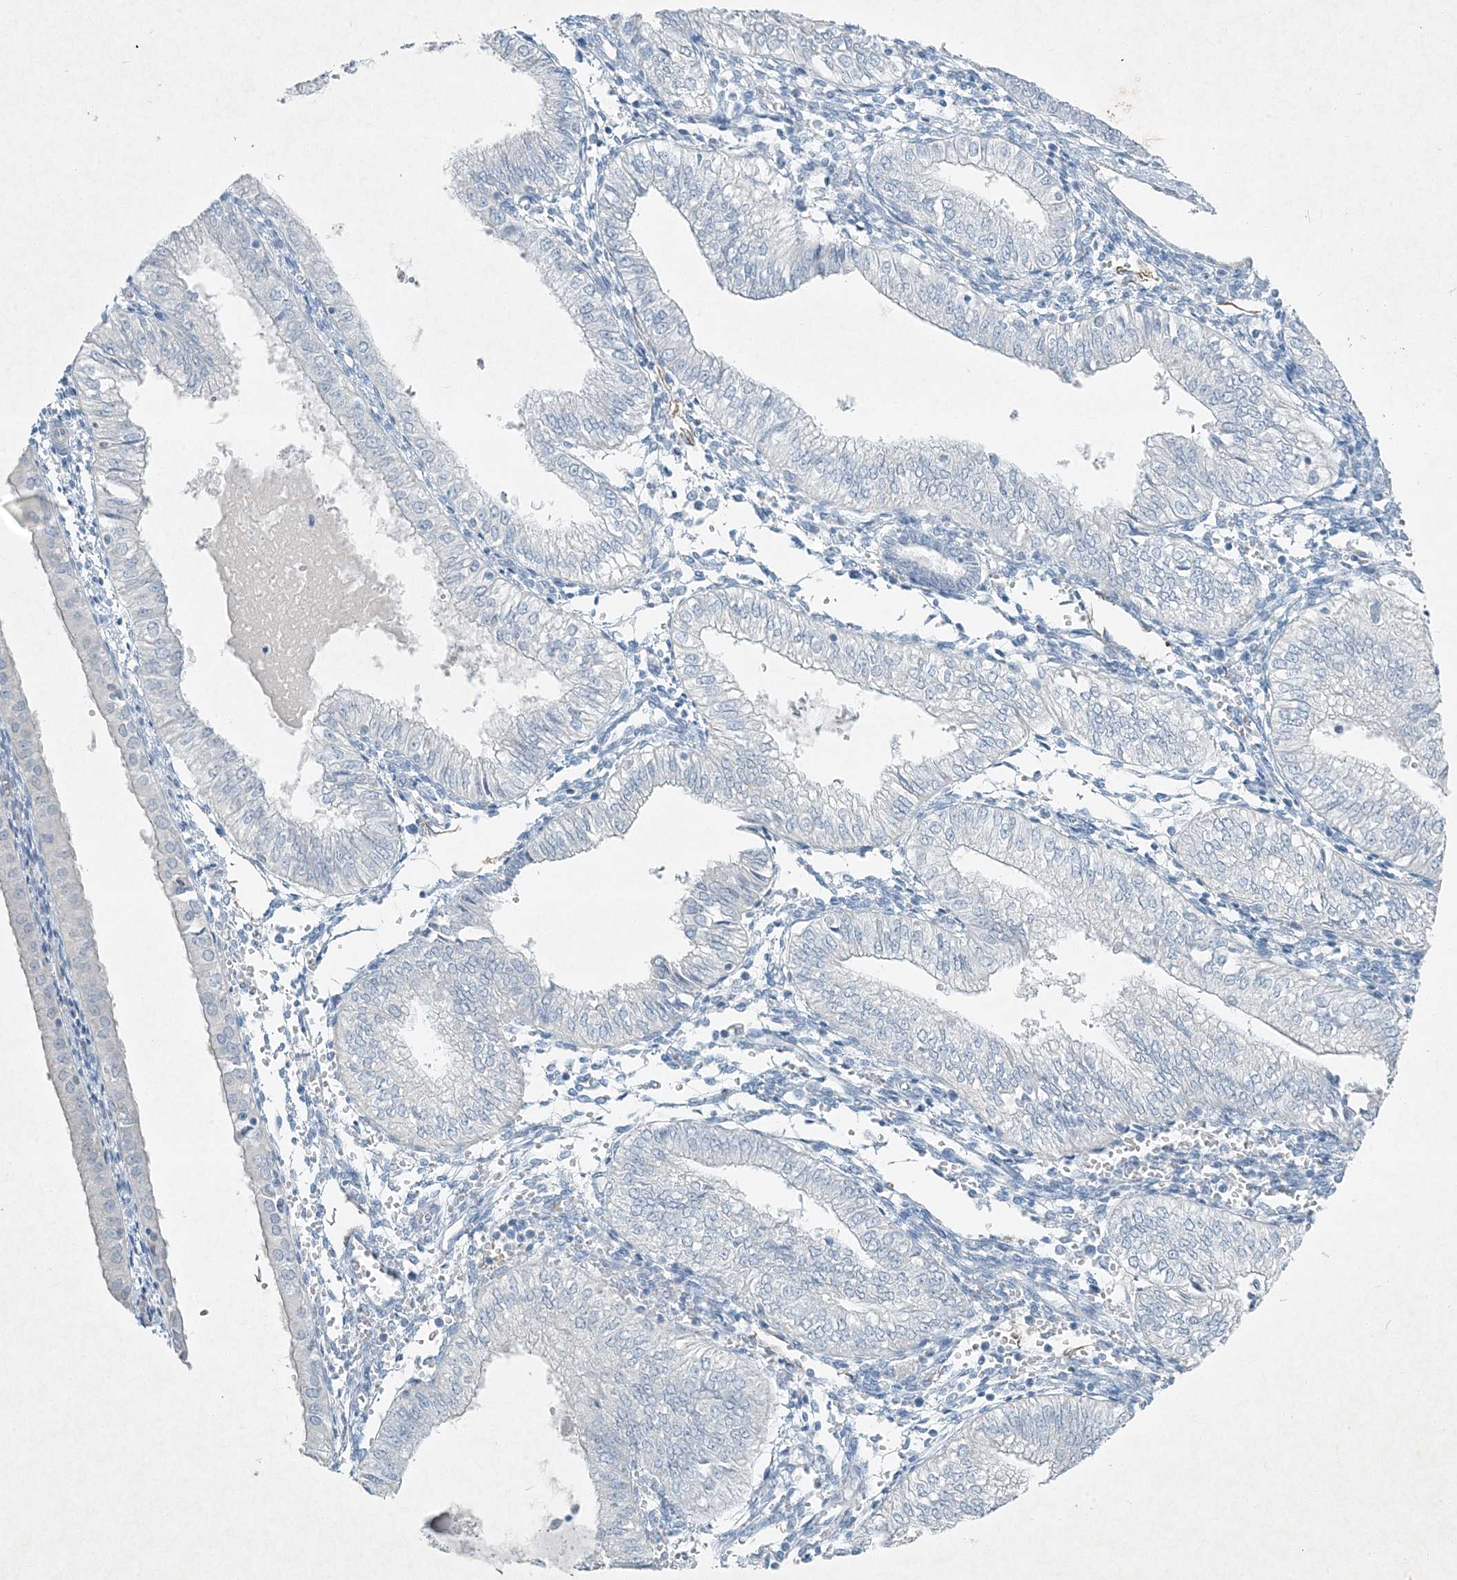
{"staining": {"intensity": "negative", "quantity": "none", "location": "none"}, "tissue": "endometrial cancer", "cell_type": "Tumor cells", "image_type": "cancer", "snomed": [{"axis": "morphology", "description": "Adenocarcinoma, NOS"}, {"axis": "topography", "description": "Endometrium"}], "caption": "A histopathology image of adenocarcinoma (endometrial) stained for a protein displays no brown staining in tumor cells.", "gene": "PGM5", "patient": {"sex": "female", "age": 53}}